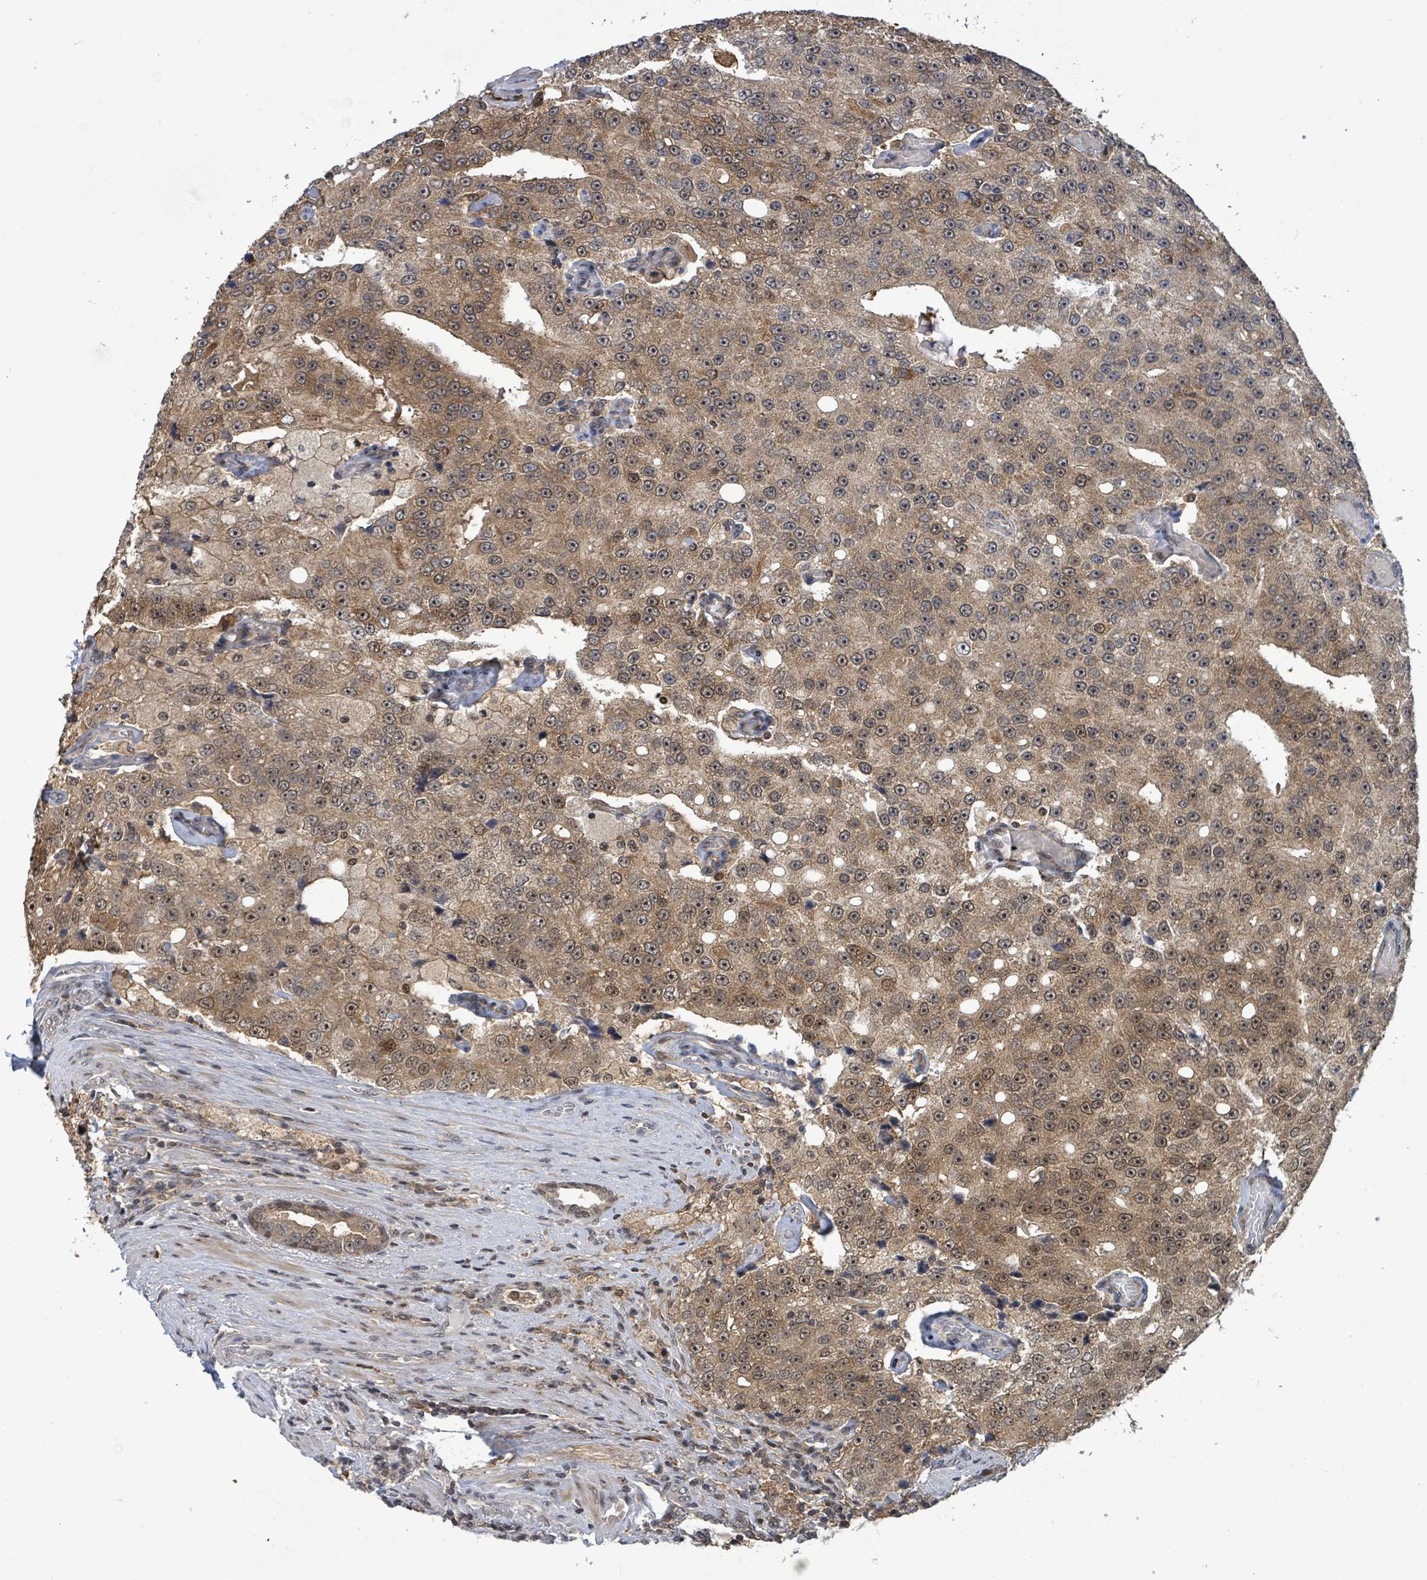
{"staining": {"intensity": "moderate", "quantity": ">75%", "location": "cytoplasmic/membranous,nuclear"}, "tissue": "prostate cancer", "cell_type": "Tumor cells", "image_type": "cancer", "snomed": [{"axis": "morphology", "description": "Adenocarcinoma, High grade"}, {"axis": "topography", "description": "Prostate"}], "caption": "Tumor cells reveal moderate cytoplasmic/membranous and nuclear positivity in about >75% of cells in adenocarcinoma (high-grade) (prostate).", "gene": "FBXO6", "patient": {"sex": "male", "age": 70}}